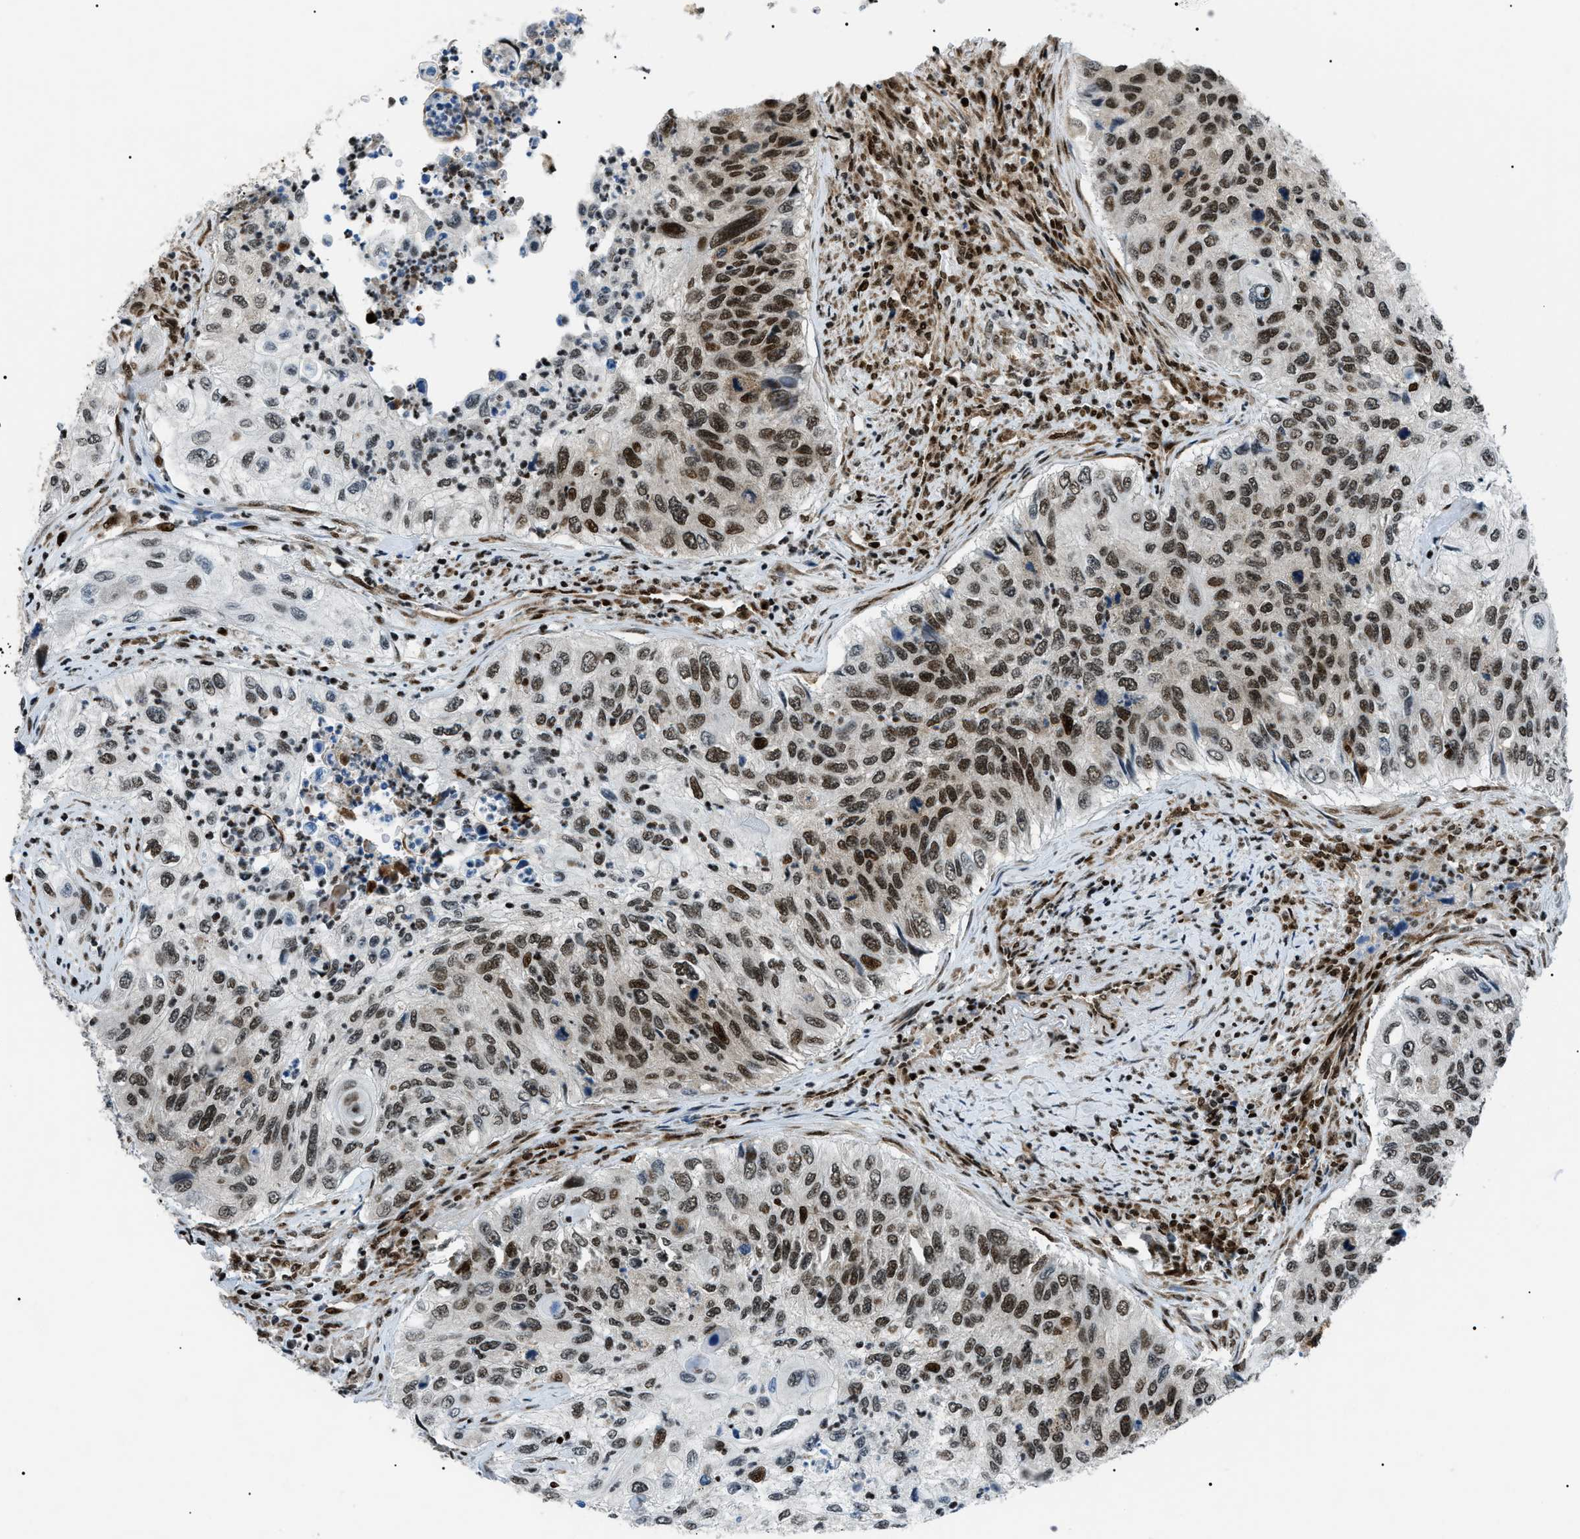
{"staining": {"intensity": "strong", "quantity": ">75%", "location": "nuclear"}, "tissue": "urothelial cancer", "cell_type": "Tumor cells", "image_type": "cancer", "snomed": [{"axis": "morphology", "description": "Urothelial carcinoma, High grade"}, {"axis": "topography", "description": "Urinary bladder"}], "caption": "About >75% of tumor cells in human urothelial cancer show strong nuclear protein positivity as visualized by brown immunohistochemical staining.", "gene": "HNRNPK", "patient": {"sex": "female", "age": 60}}